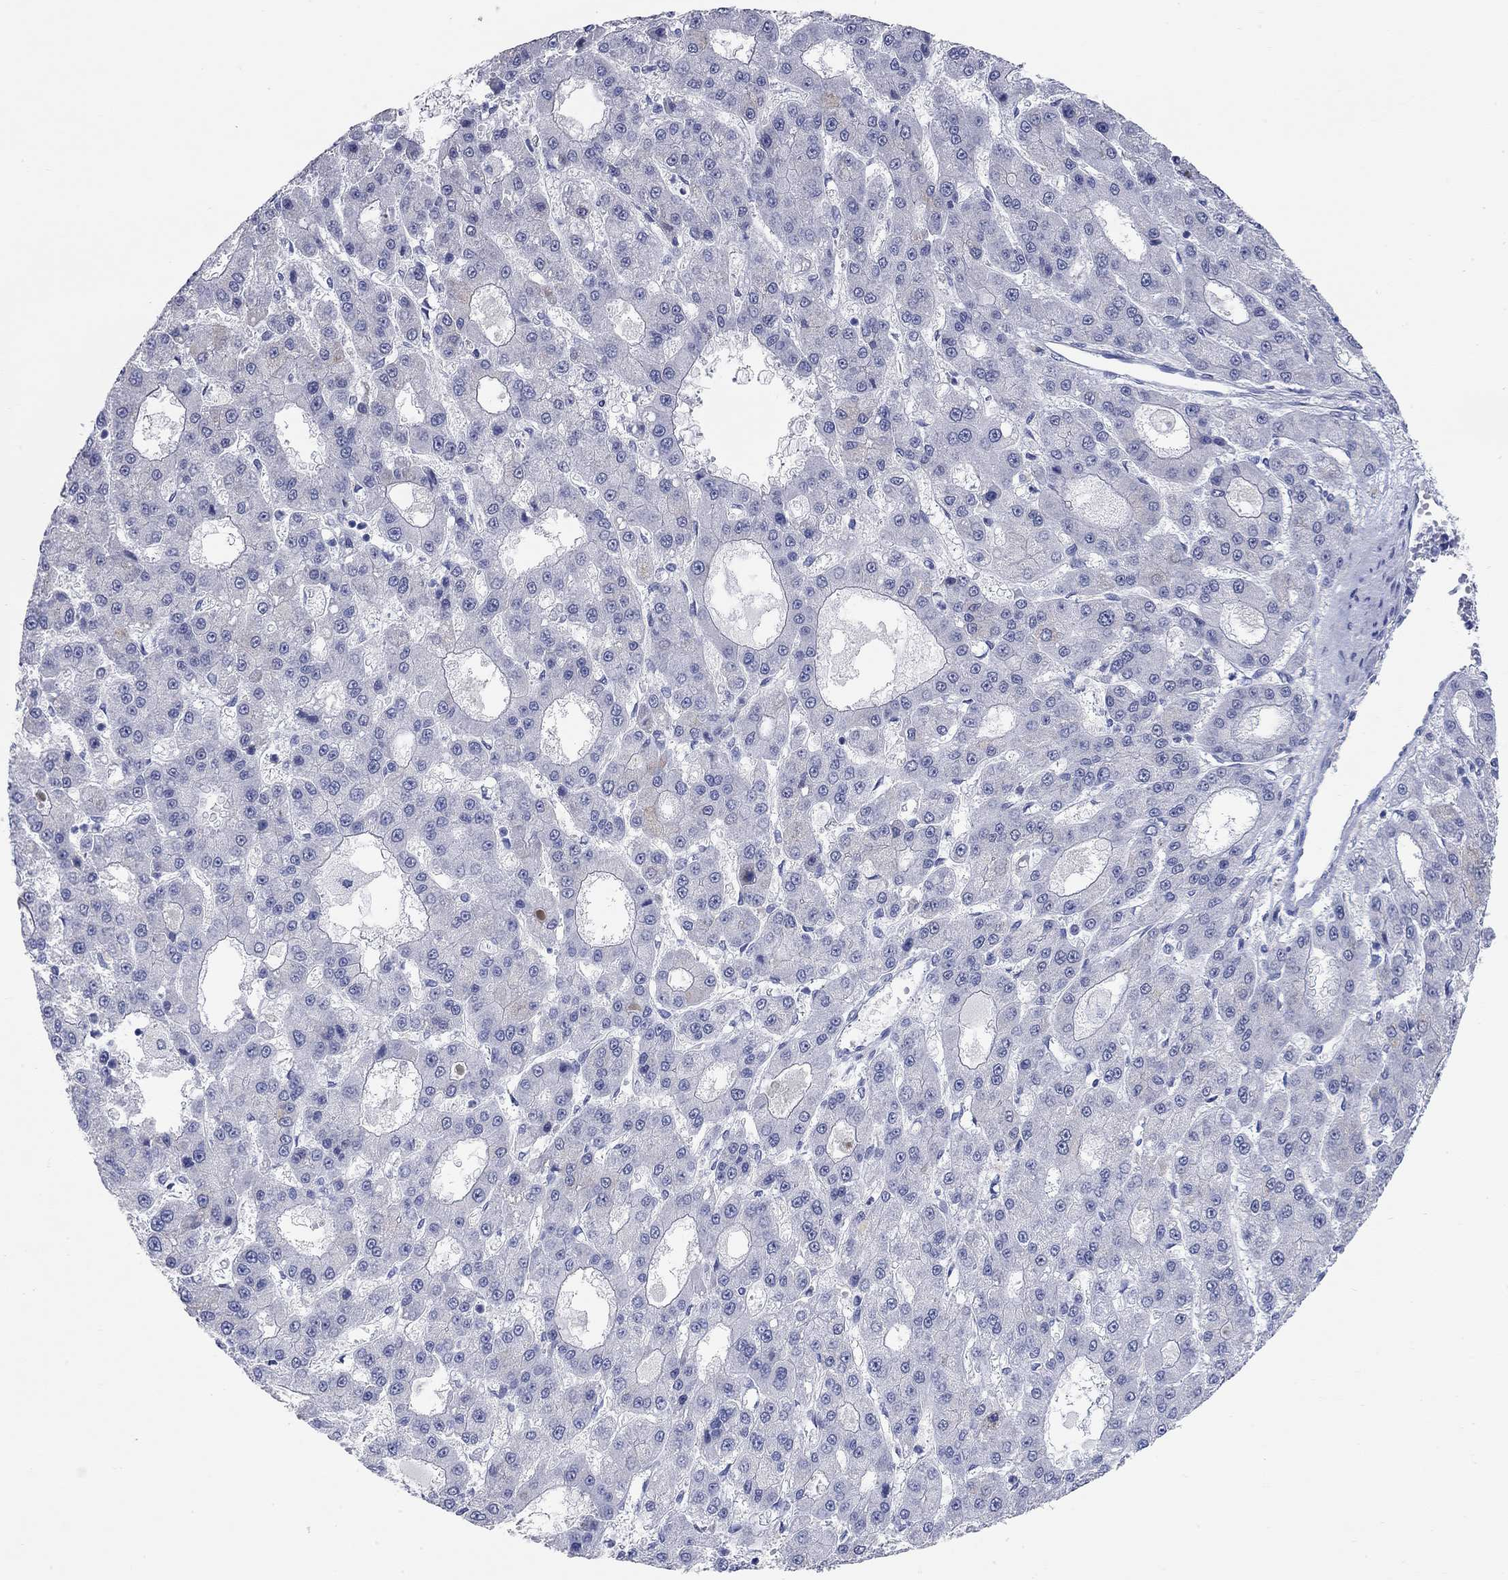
{"staining": {"intensity": "negative", "quantity": "none", "location": "none"}, "tissue": "liver cancer", "cell_type": "Tumor cells", "image_type": "cancer", "snomed": [{"axis": "morphology", "description": "Carcinoma, Hepatocellular, NOS"}, {"axis": "topography", "description": "Liver"}], "caption": "Hepatocellular carcinoma (liver) was stained to show a protein in brown. There is no significant staining in tumor cells. (DAB immunohistochemistry (IHC) with hematoxylin counter stain).", "gene": "WASF3", "patient": {"sex": "male", "age": 70}}